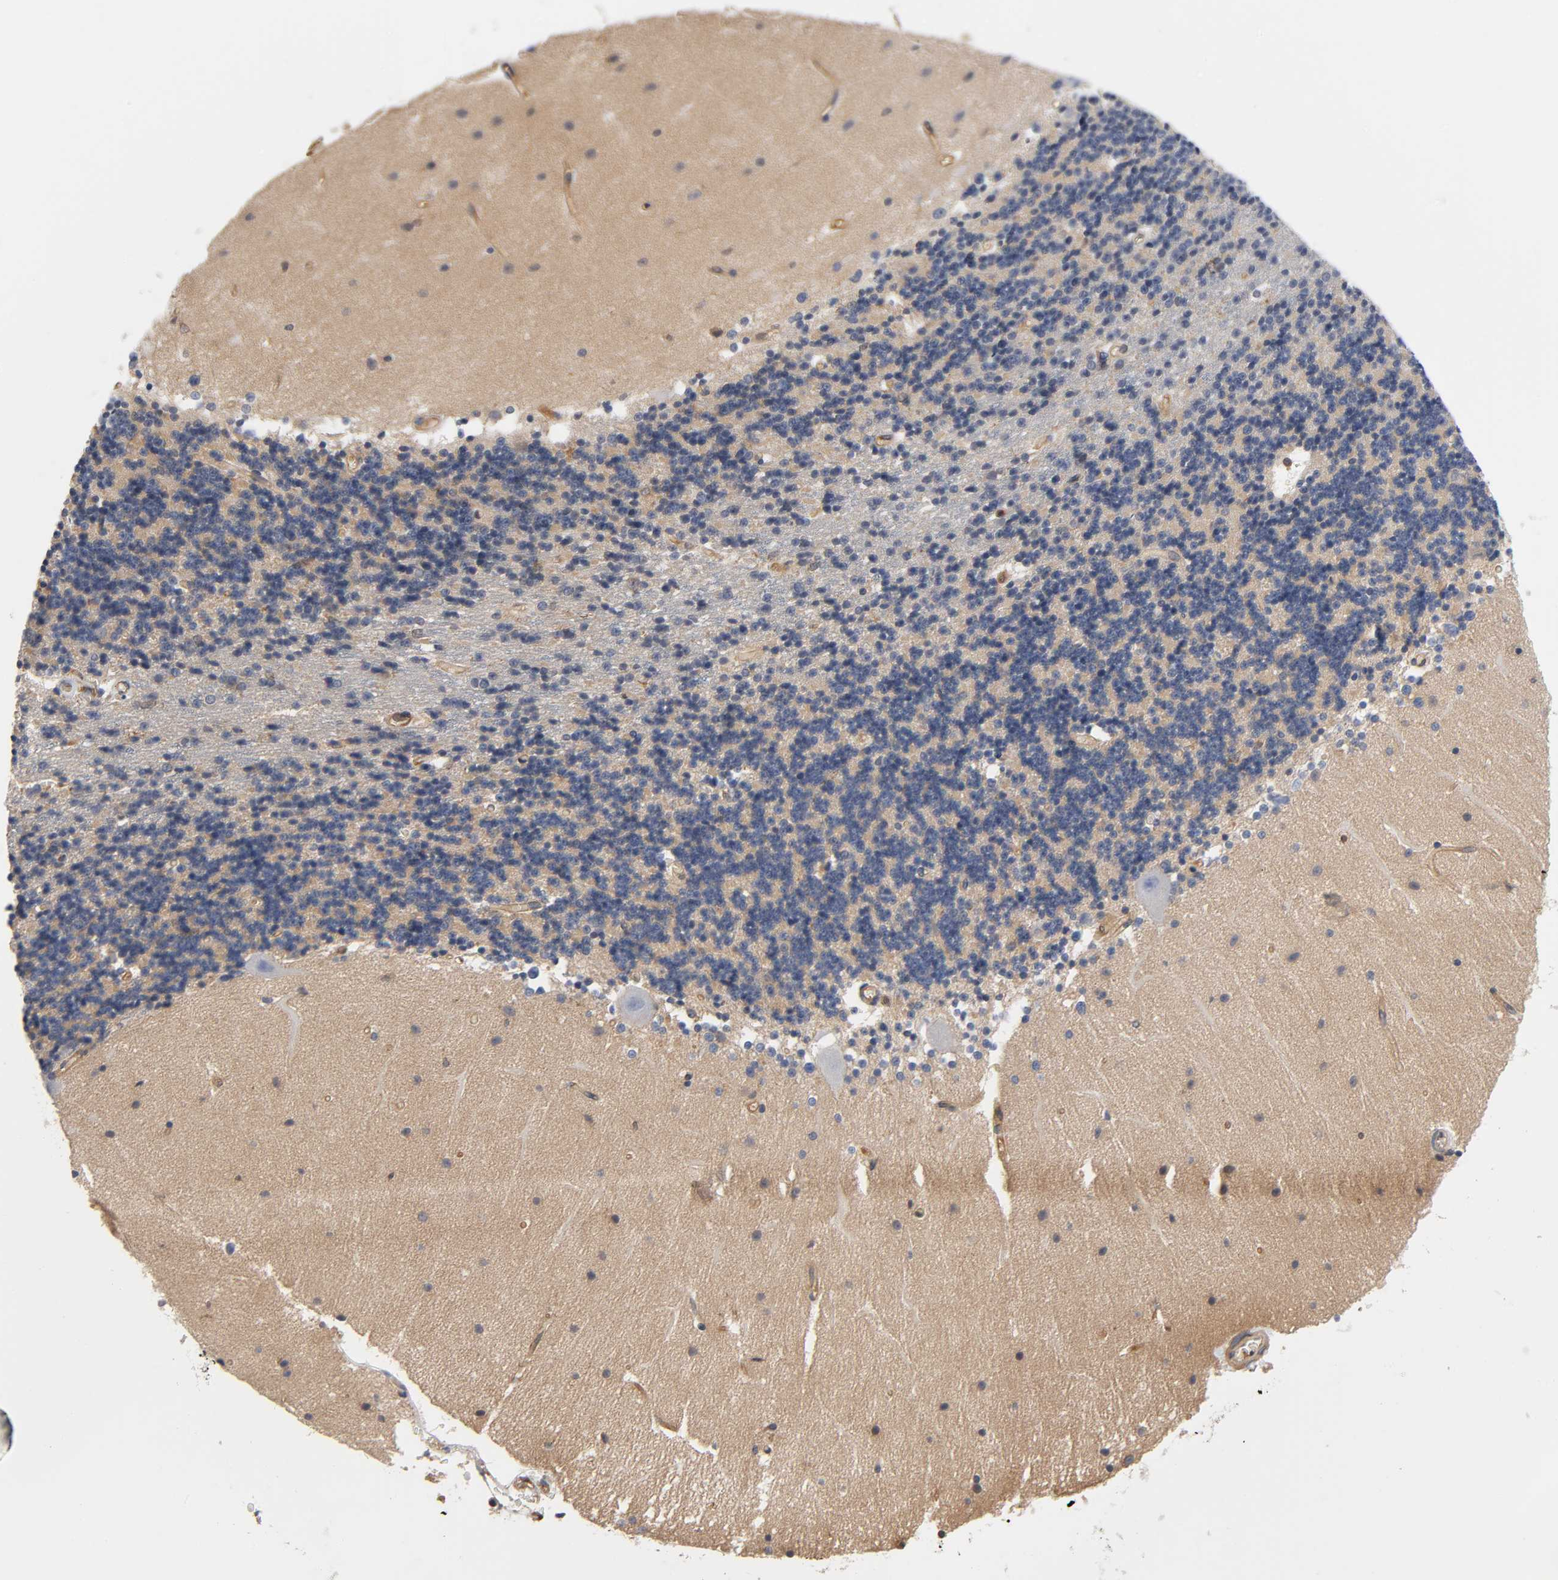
{"staining": {"intensity": "moderate", "quantity": "25%-75%", "location": "cytoplasmic/membranous"}, "tissue": "cerebellum", "cell_type": "Cells in granular layer", "image_type": "normal", "snomed": [{"axis": "morphology", "description": "Normal tissue, NOS"}, {"axis": "topography", "description": "Cerebellum"}], "caption": "Immunohistochemical staining of benign cerebellum exhibits medium levels of moderate cytoplasmic/membranous expression in approximately 25%-75% of cells in granular layer.", "gene": "PRKAB1", "patient": {"sex": "female", "age": 54}}